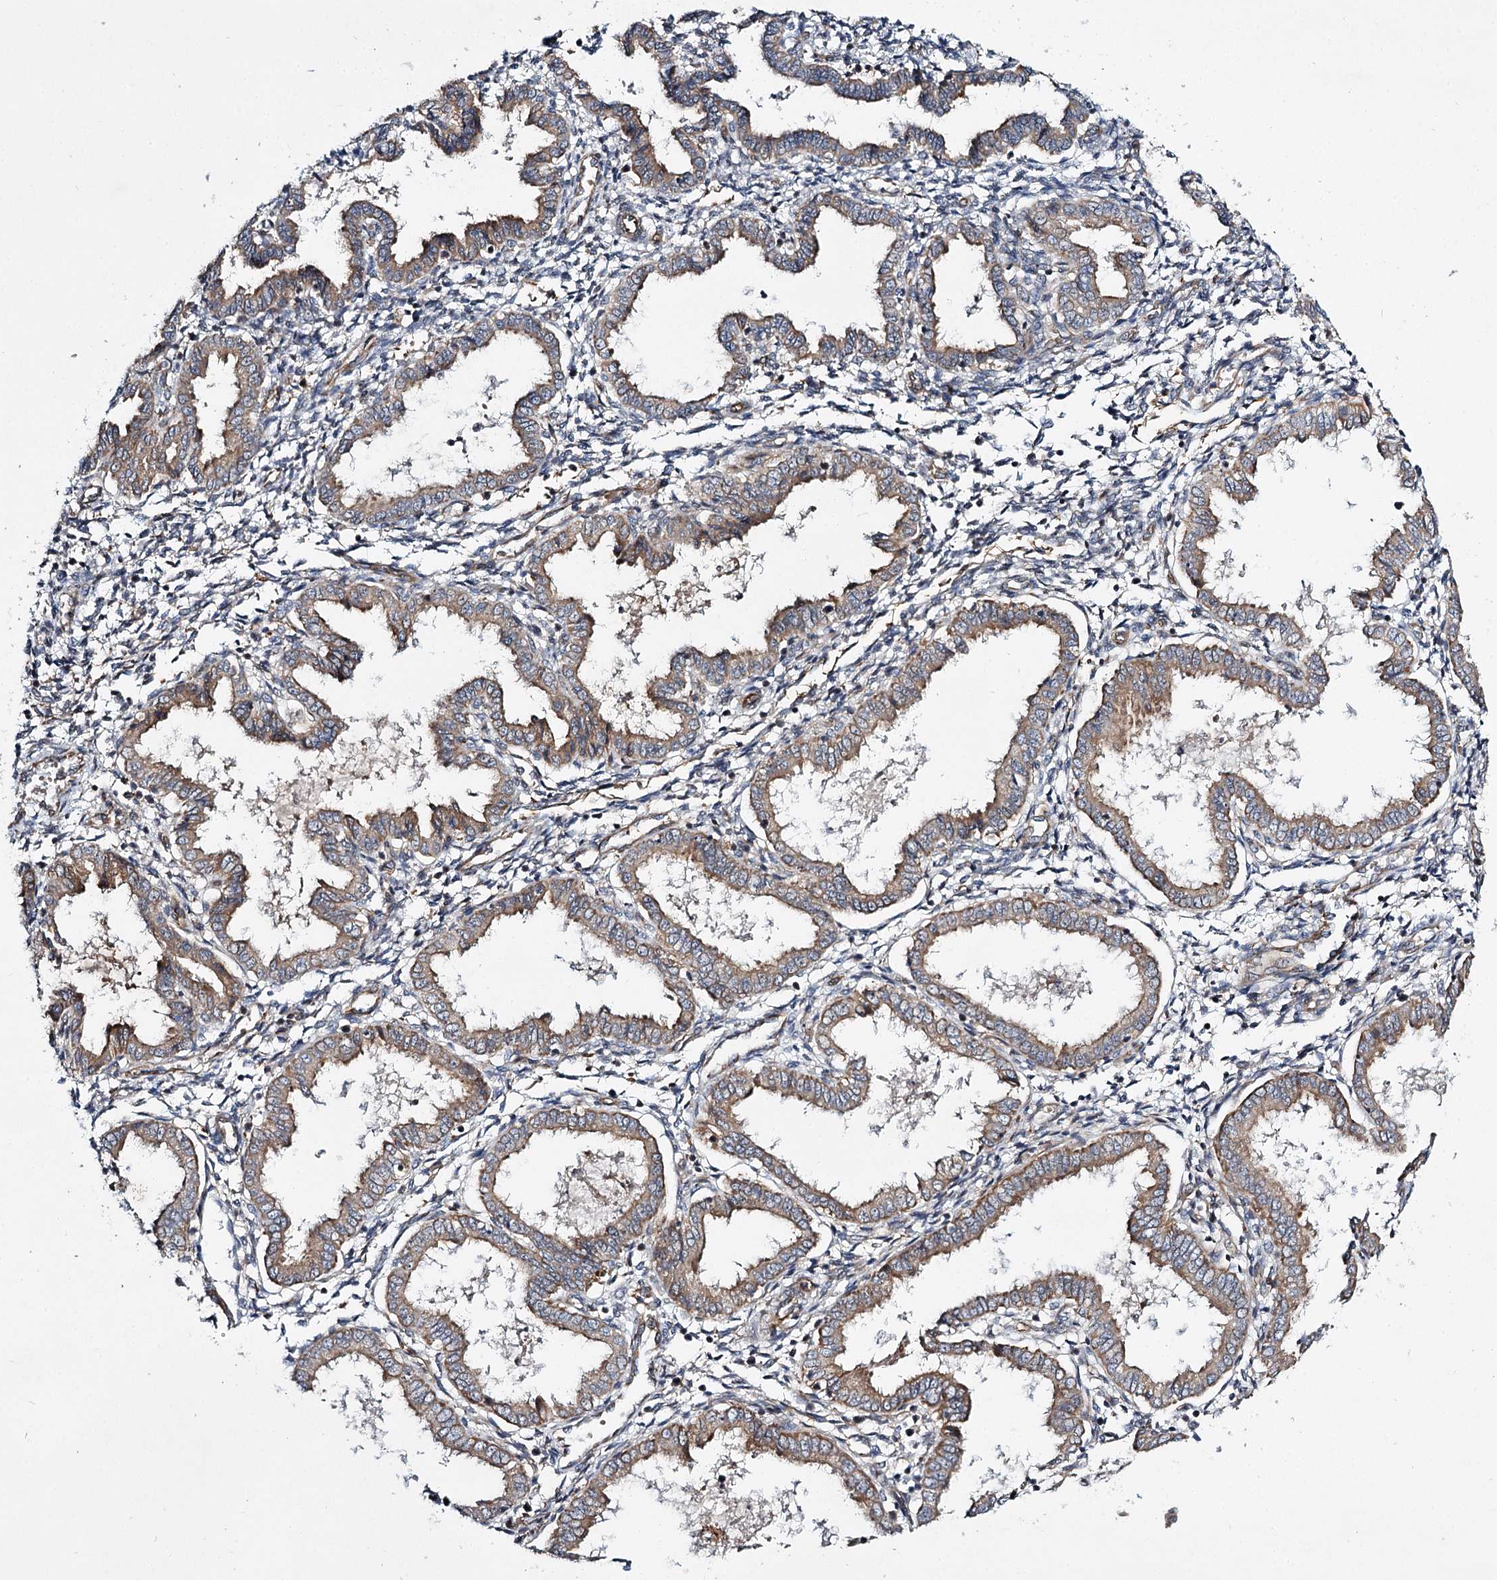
{"staining": {"intensity": "moderate", "quantity": "<25%", "location": "cytoplasmic/membranous"}, "tissue": "endometrium", "cell_type": "Cells in endometrial stroma", "image_type": "normal", "snomed": [{"axis": "morphology", "description": "Normal tissue, NOS"}, {"axis": "topography", "description": "Endometrium"}], "caption": "The immunohistochemical stain shows moderate cytoplasmic/membranous positivity in cells in endometrial stroma of unremarkable endometrium. Ihc stains the protein of interest in brown and the nuclei are stained blue.", "gene": "DPEP2", "patient": {"sex": "female", "age": 33}}